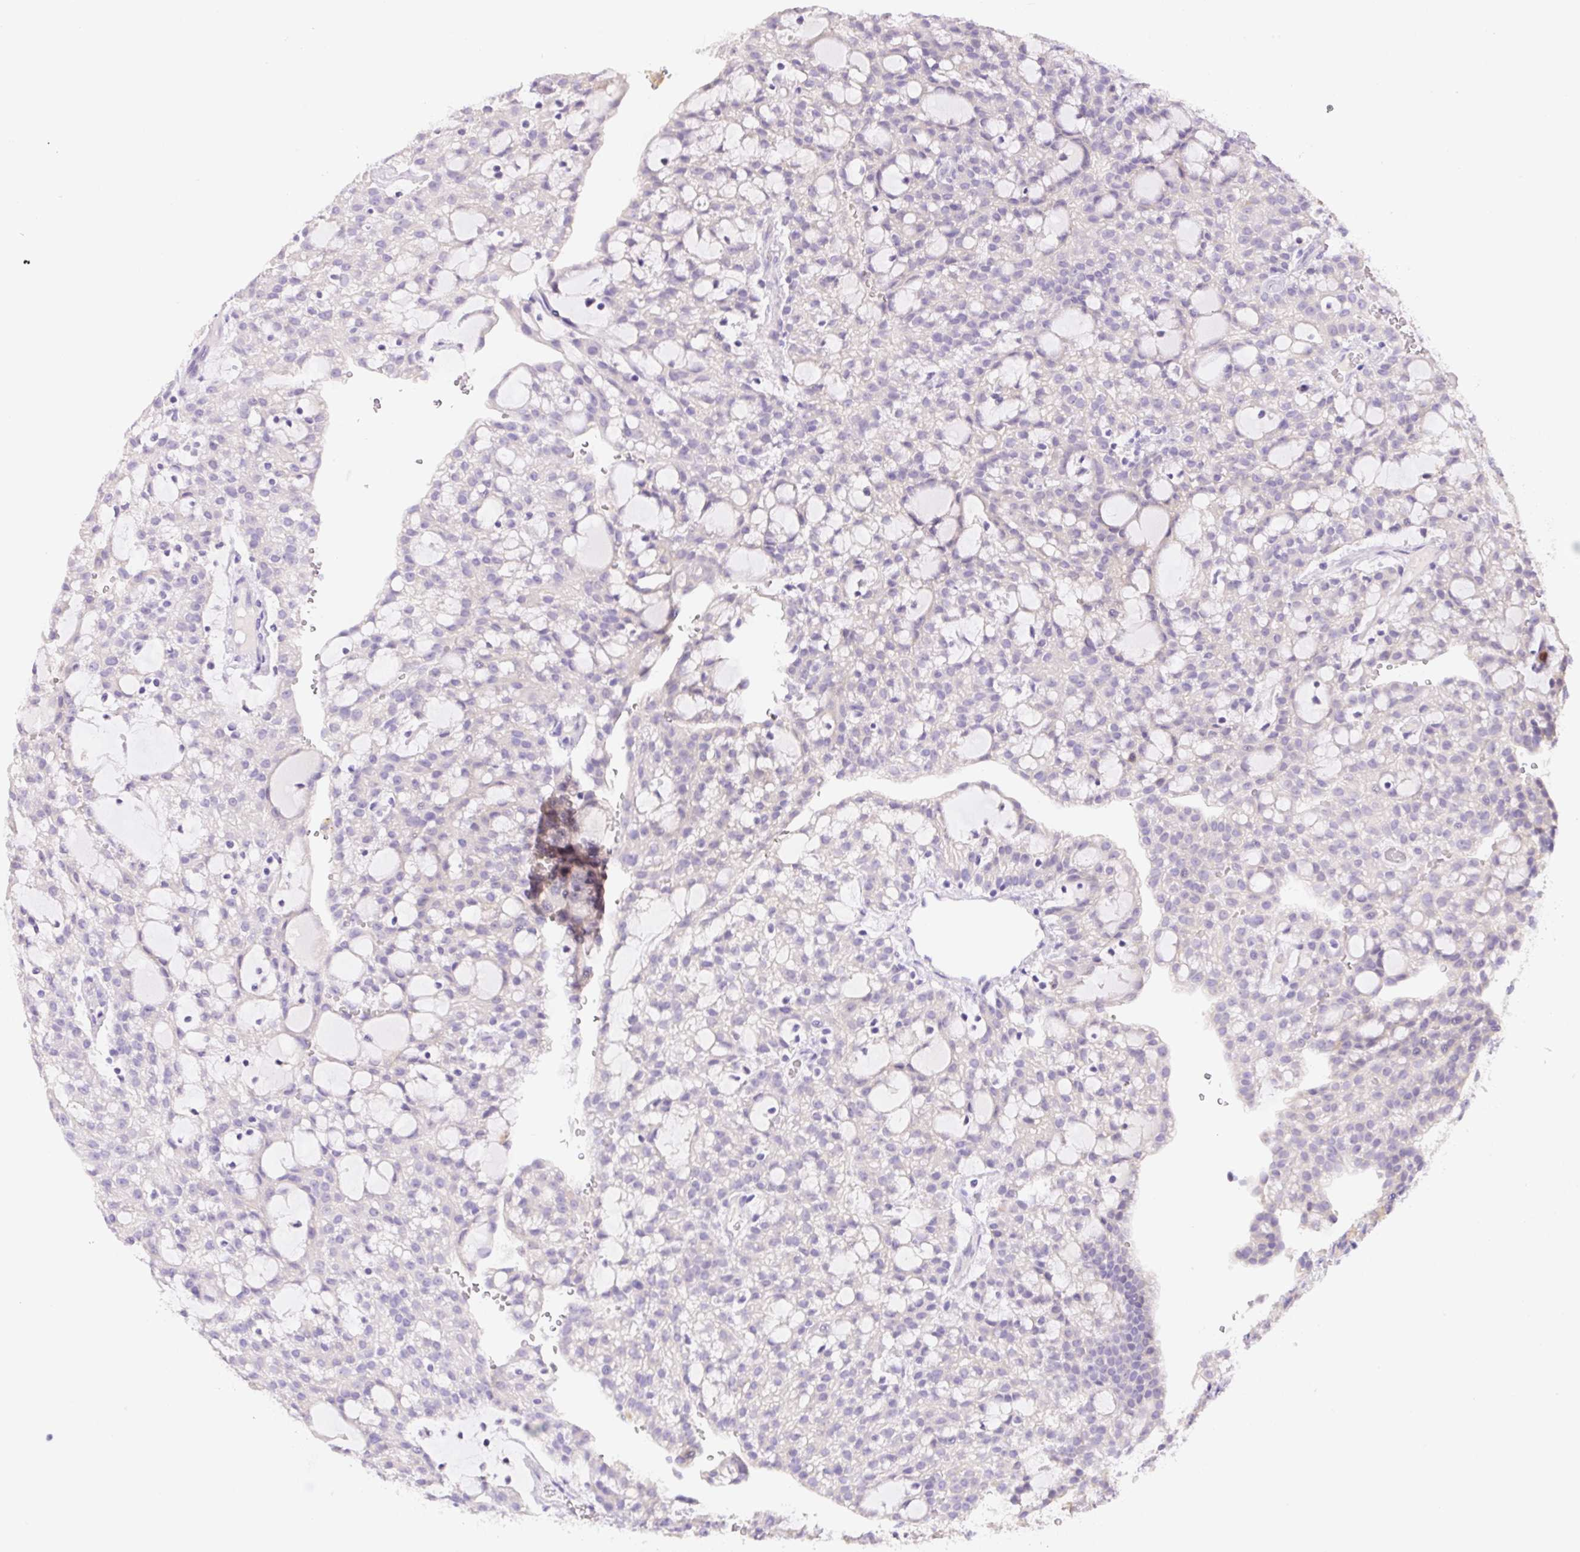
{"staining": {"intensity": "negative", "quantity": "none", "location": "none"}, "tissue": "renal cancer", "cell_type": "Tumor cells", "image_type": "cancer", "snomed": [{"axis": "morphology", "description": "Adenocarcinoma, NOS"}, {"axis": "topography", "description": "Kidney"}], "caption": "Immunohistochemical staining of adenocarcinoma (renal) demonstrates no significant staining in tumor cells.", "gene": "NDST3", "patient": {"sex": "male", "age": 63}}